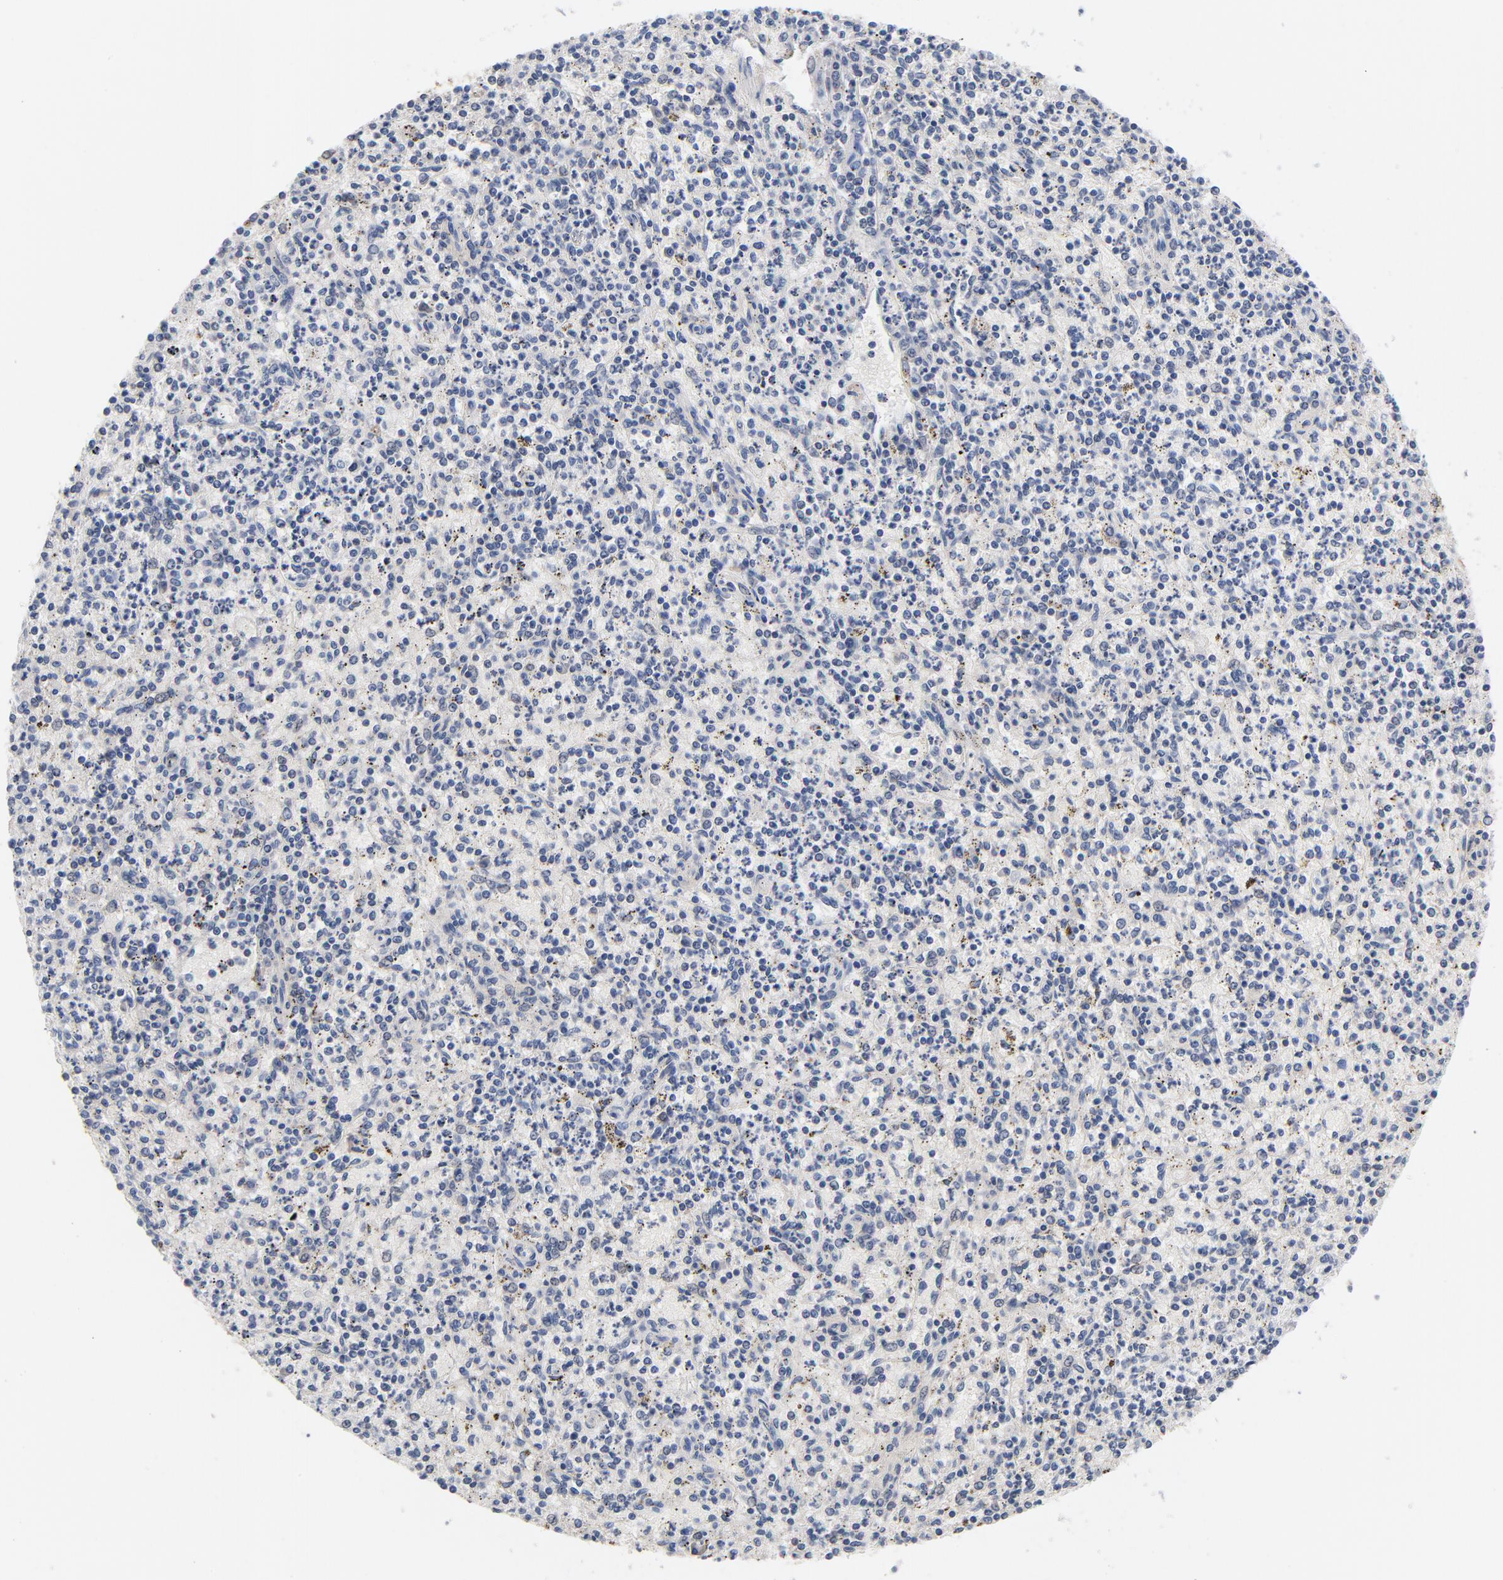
{"staining": {"intensity": "negative", "quantity": "none", "location": "none"}, "tissue": "spleen", "cell_type": "Cells in red pulp", "image_type": "normal", "snomed": [{"axis": "morphology", "description": "Normal tissue, NOS"}, {"axis": "topography", "description": "Spleen"}], "caption": "Human spleen stained for a protein using immunohistochemistry demonstrates no positivity in cells in red pulp.", "gene": "MIF", "patient": {"sex": "male", "age": 72}}